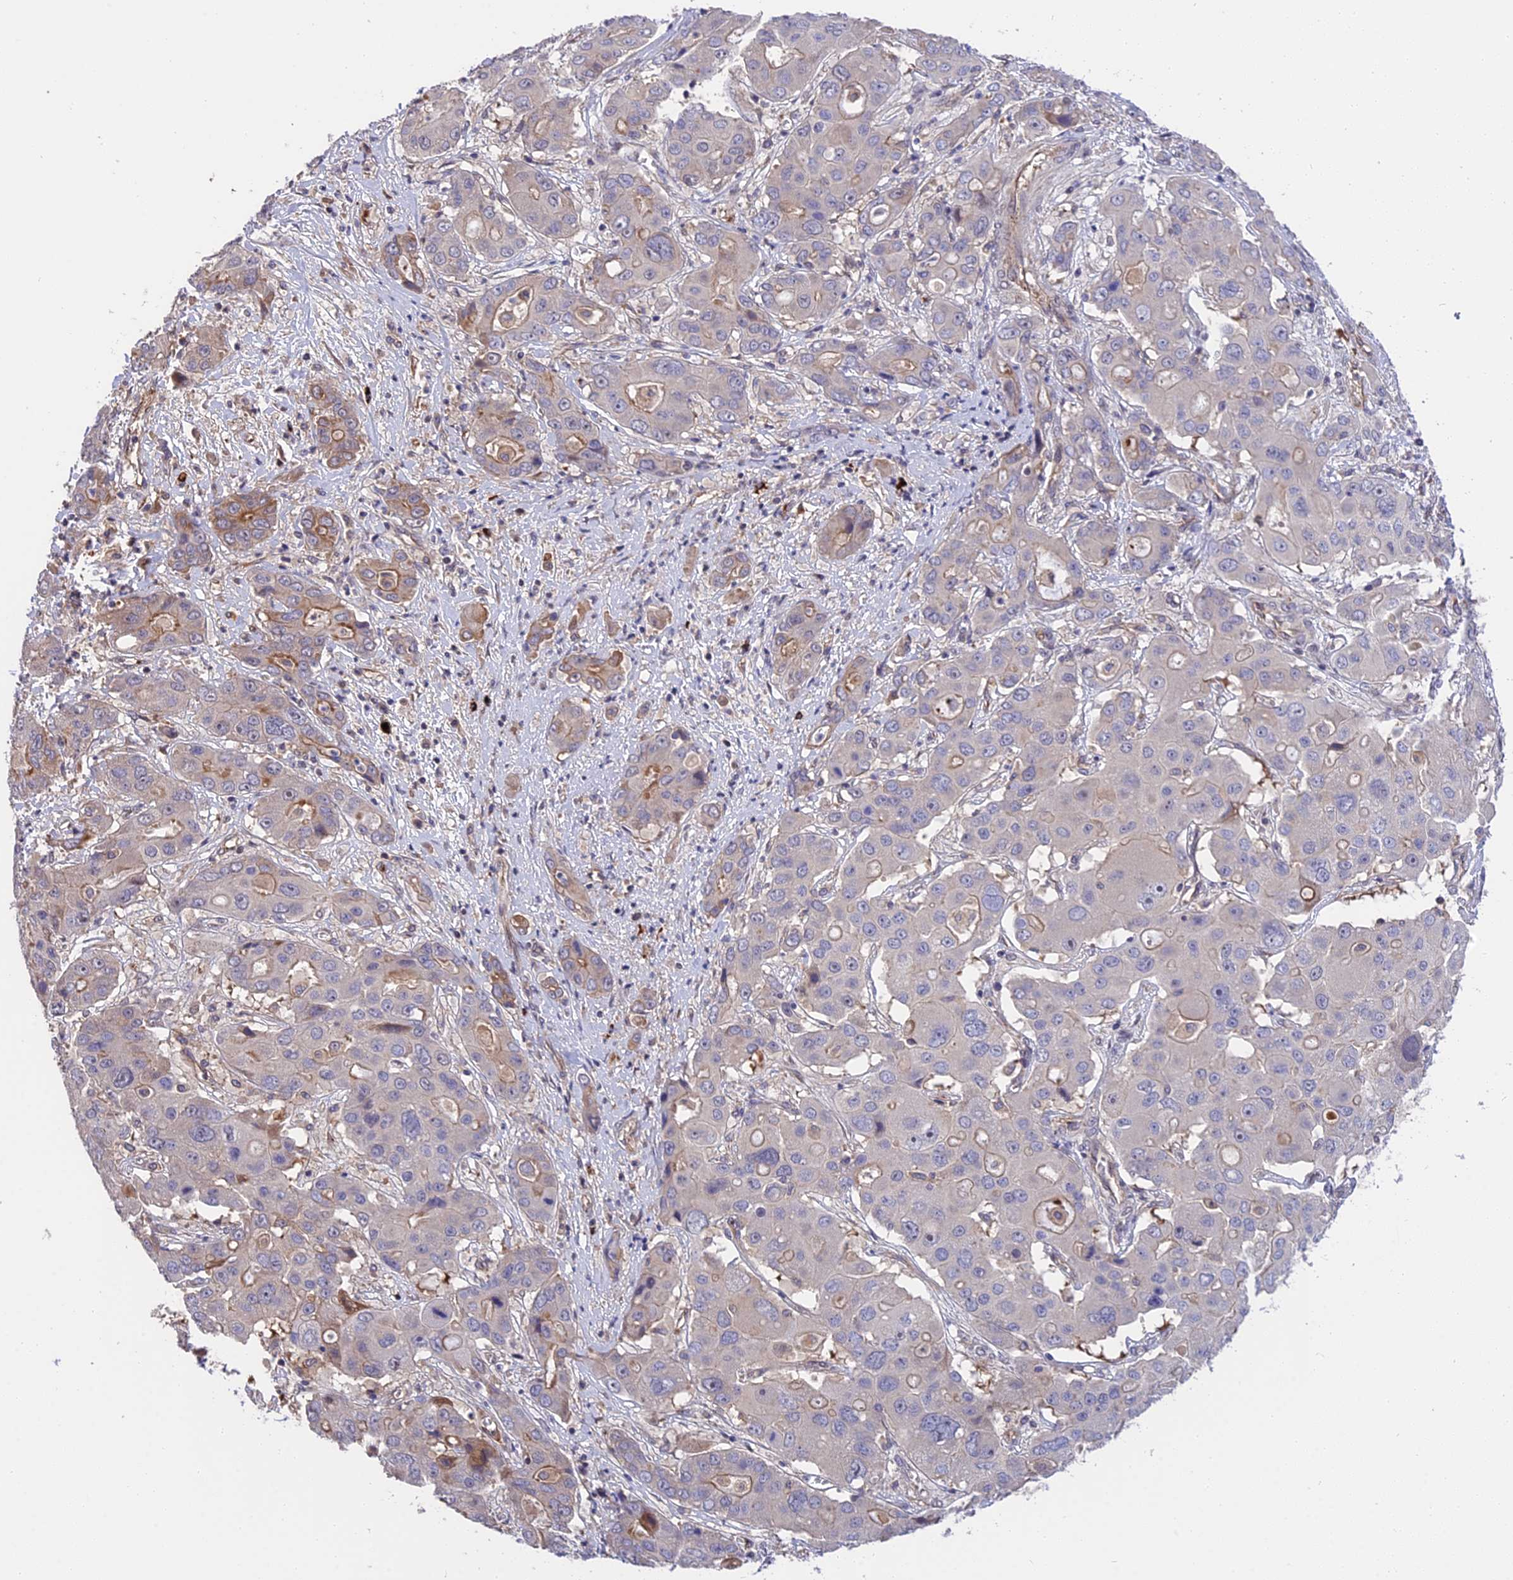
{"staining": {"intensity": "moderate", "quantity": "<25%", "location": "cytoplasmic/membranous"}, "tissue": "liver cancer", "cell_type": "Tumor cells", "image_type": "cancer", "snomed": [{"axis": "morphology", "description": "Cholangiocarcinoma"}, {"axis": "topography", "description": "Liver"}], "caption": "A low amount of moderate cytoplasmic/membranous positivity is appreciated in approximately <25% of tumor cells in liver cholangiocarcinoma tissue.", "gene": "MFSD2A", "patient": {"sex": "male", "age": 67}}